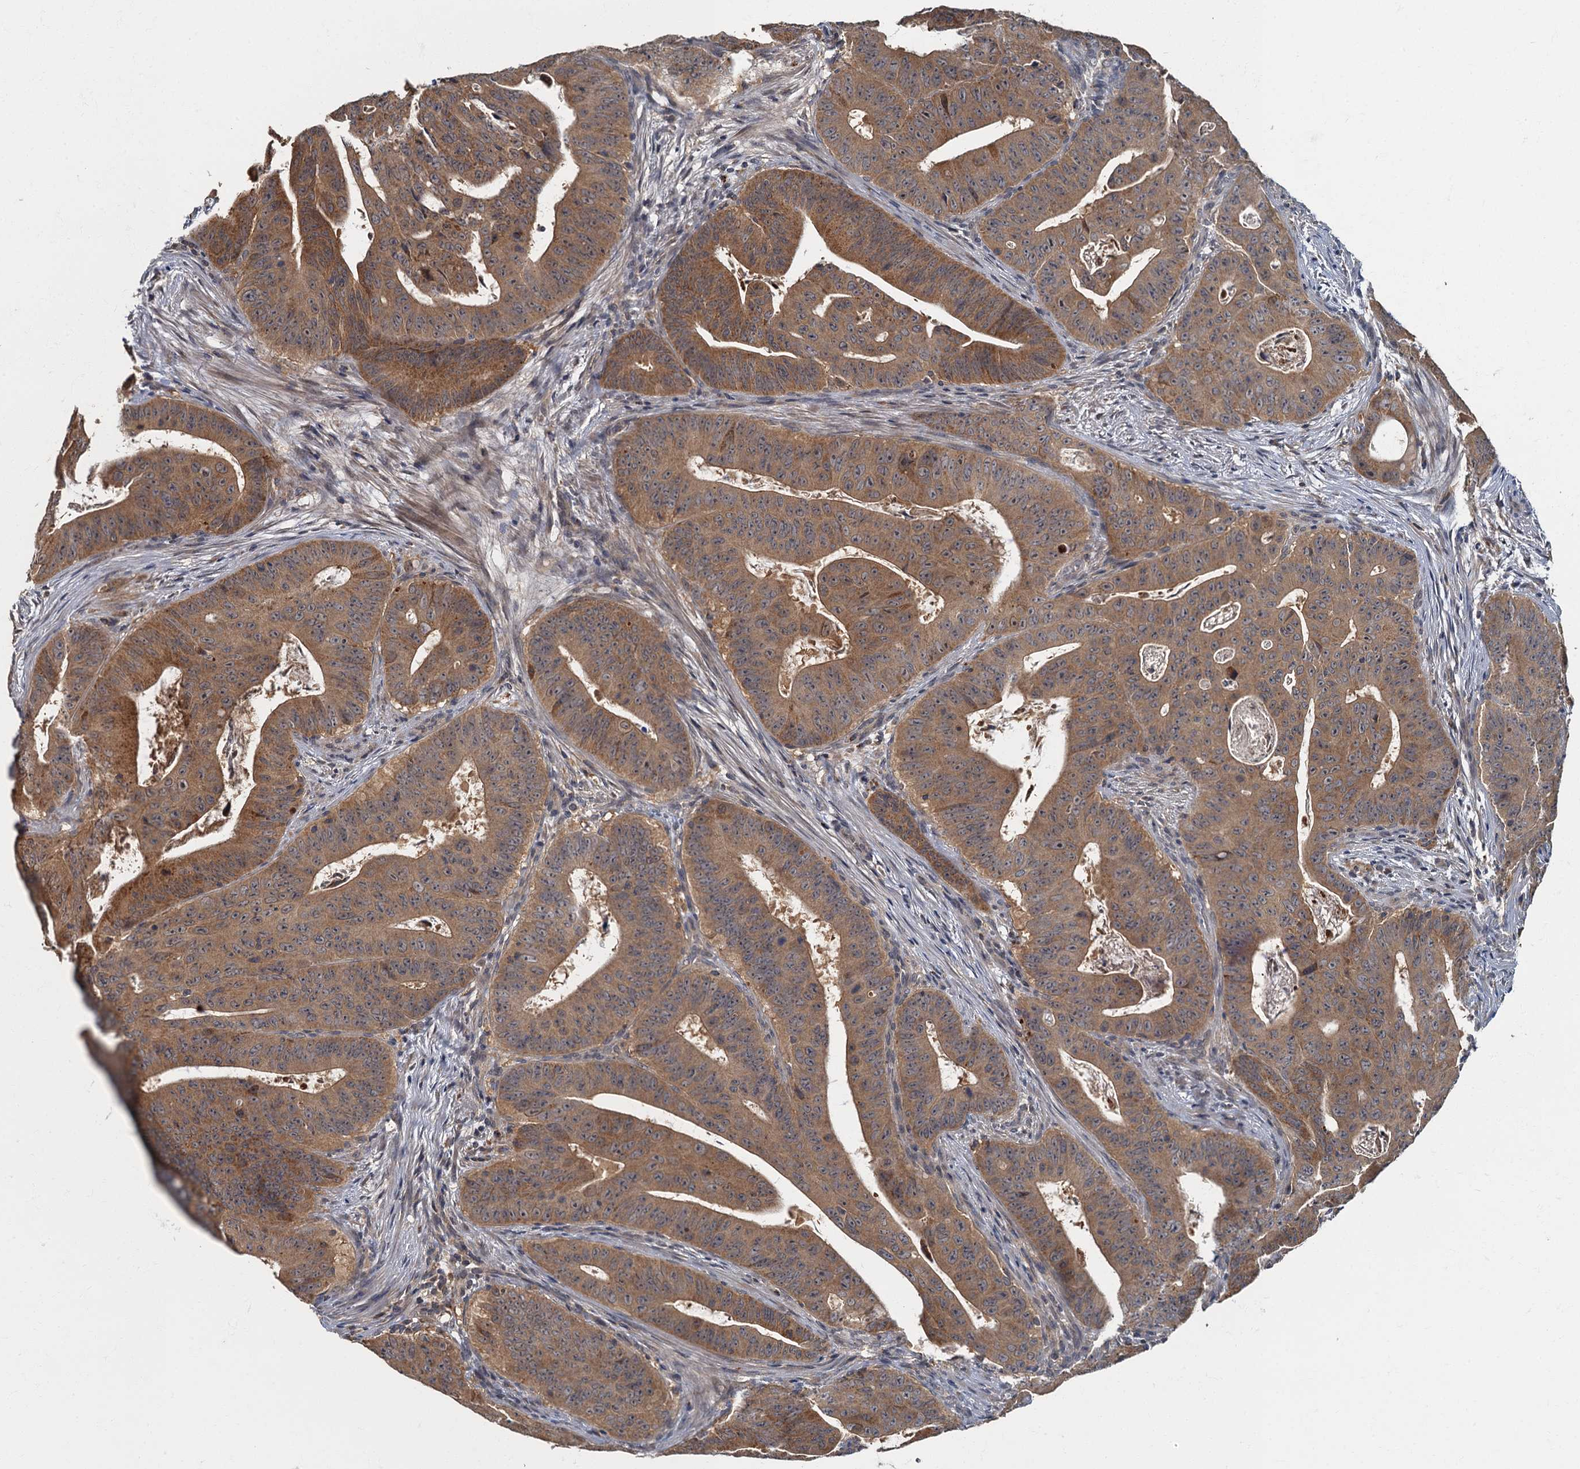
{"staining": {"intensity": "moderate", "quantity": ">75%", "location": "cytoplasmic/membranous"}, "tissue": "colorectal cancer", "cell_type": "Tumor cells", "image_type": "cancer", "snomed": [{"axis": "morphology", "description": "Adenocarcinoma, NOS"}, {"axis": "topography", "description": "Rectum"}], "caption": "DAB (3,3'-diaminobenzidine) immunohistochemical staining of colorectal cancer shows moderate cytoplasmic/membranous protein positivity in about >75% of tumor cells.", "gene": "WDCP", "patient": {"sex": "female", "age": 75}}